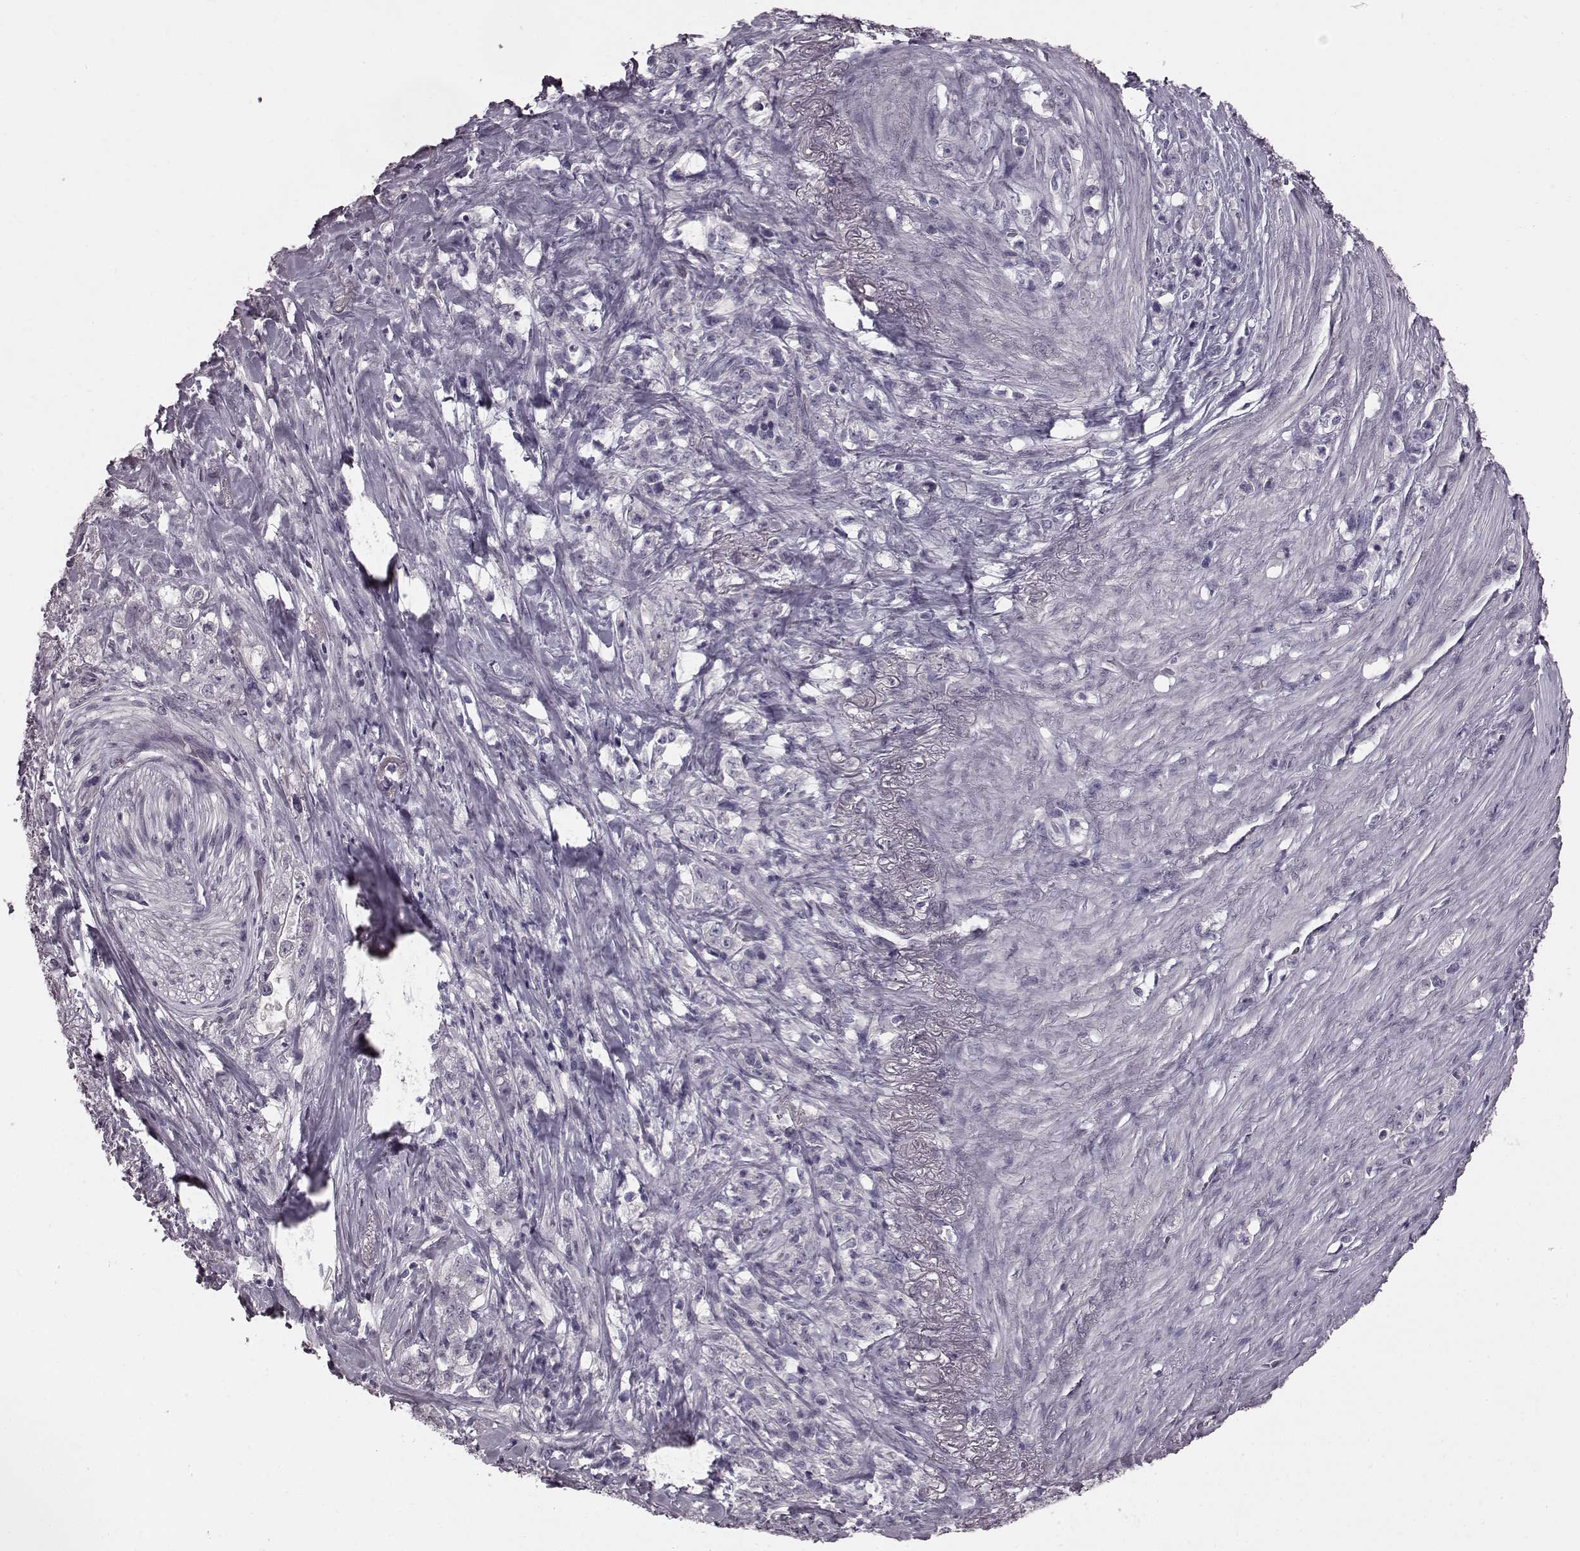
{"staining": {"intensity": "negative", "quantity": "none", "location": "none"}, "tissue": "stomach cancer", "cell_type": "Tumor cells", "image_type": "cancer", "snomed": [{"axis": "morphology", "description": "Adenocarcinoma, NOS"}, {"axis": "topography", "description": "Stomach, lower"}], "caption": "A high-resolution micrograph shows immunohistochemistry staining of adenocarcinoma (stomach), which reveals no significant expression in tumor cells. (Stains: DAB immunohistochemistry (IHC) with hematoxylin counter stain, Microscopy: brightfield microscopy at high magnification).", "gene": "TCHHL1", "patient": {"sex": "male", "age": 88}}